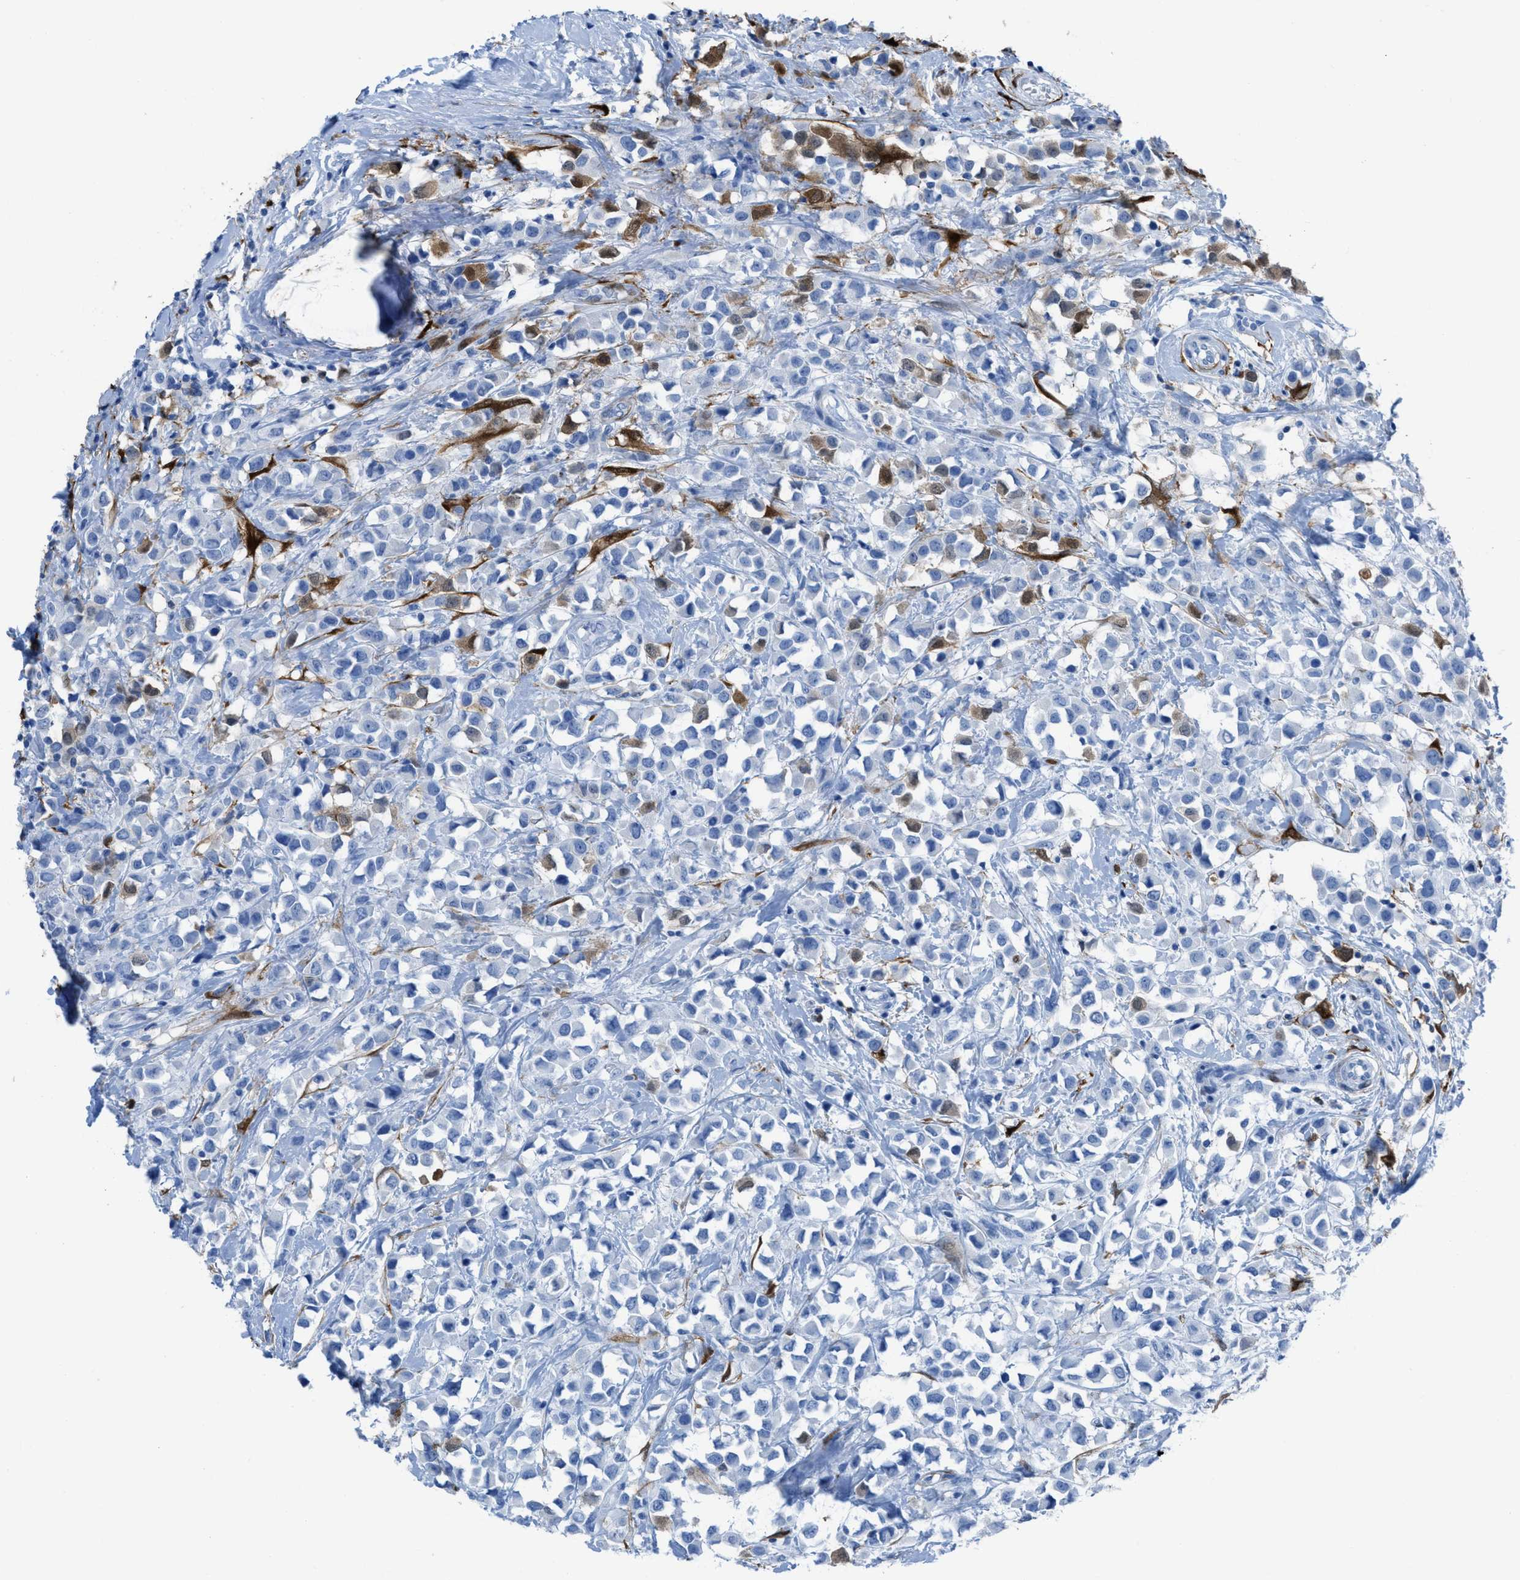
{"staining": {"intensity": "moderate", "quantity": "<25%", "location": "cytoplasmic/membranous,nuclear"}, "tissue": "breast cancer", "cell_type": "Tumor cells", "image_type": "cancer", "snomed": [{"axis": "morphology", "description": "Duct carcinoma"}, {"axis": "topography", "description": "Breast"}], "caption": "Immunohistochemistry of breast infiltrating ductal carcinoma exhibits low levels of moderate cytoplasmic/membranous and nuclear positivity in about <25% of tumor cells. (Brightfield microscopy of DAB IHC at high magnification).", "gene": "CDKN2A", "patient": {"sex": "female", "age": 61}}